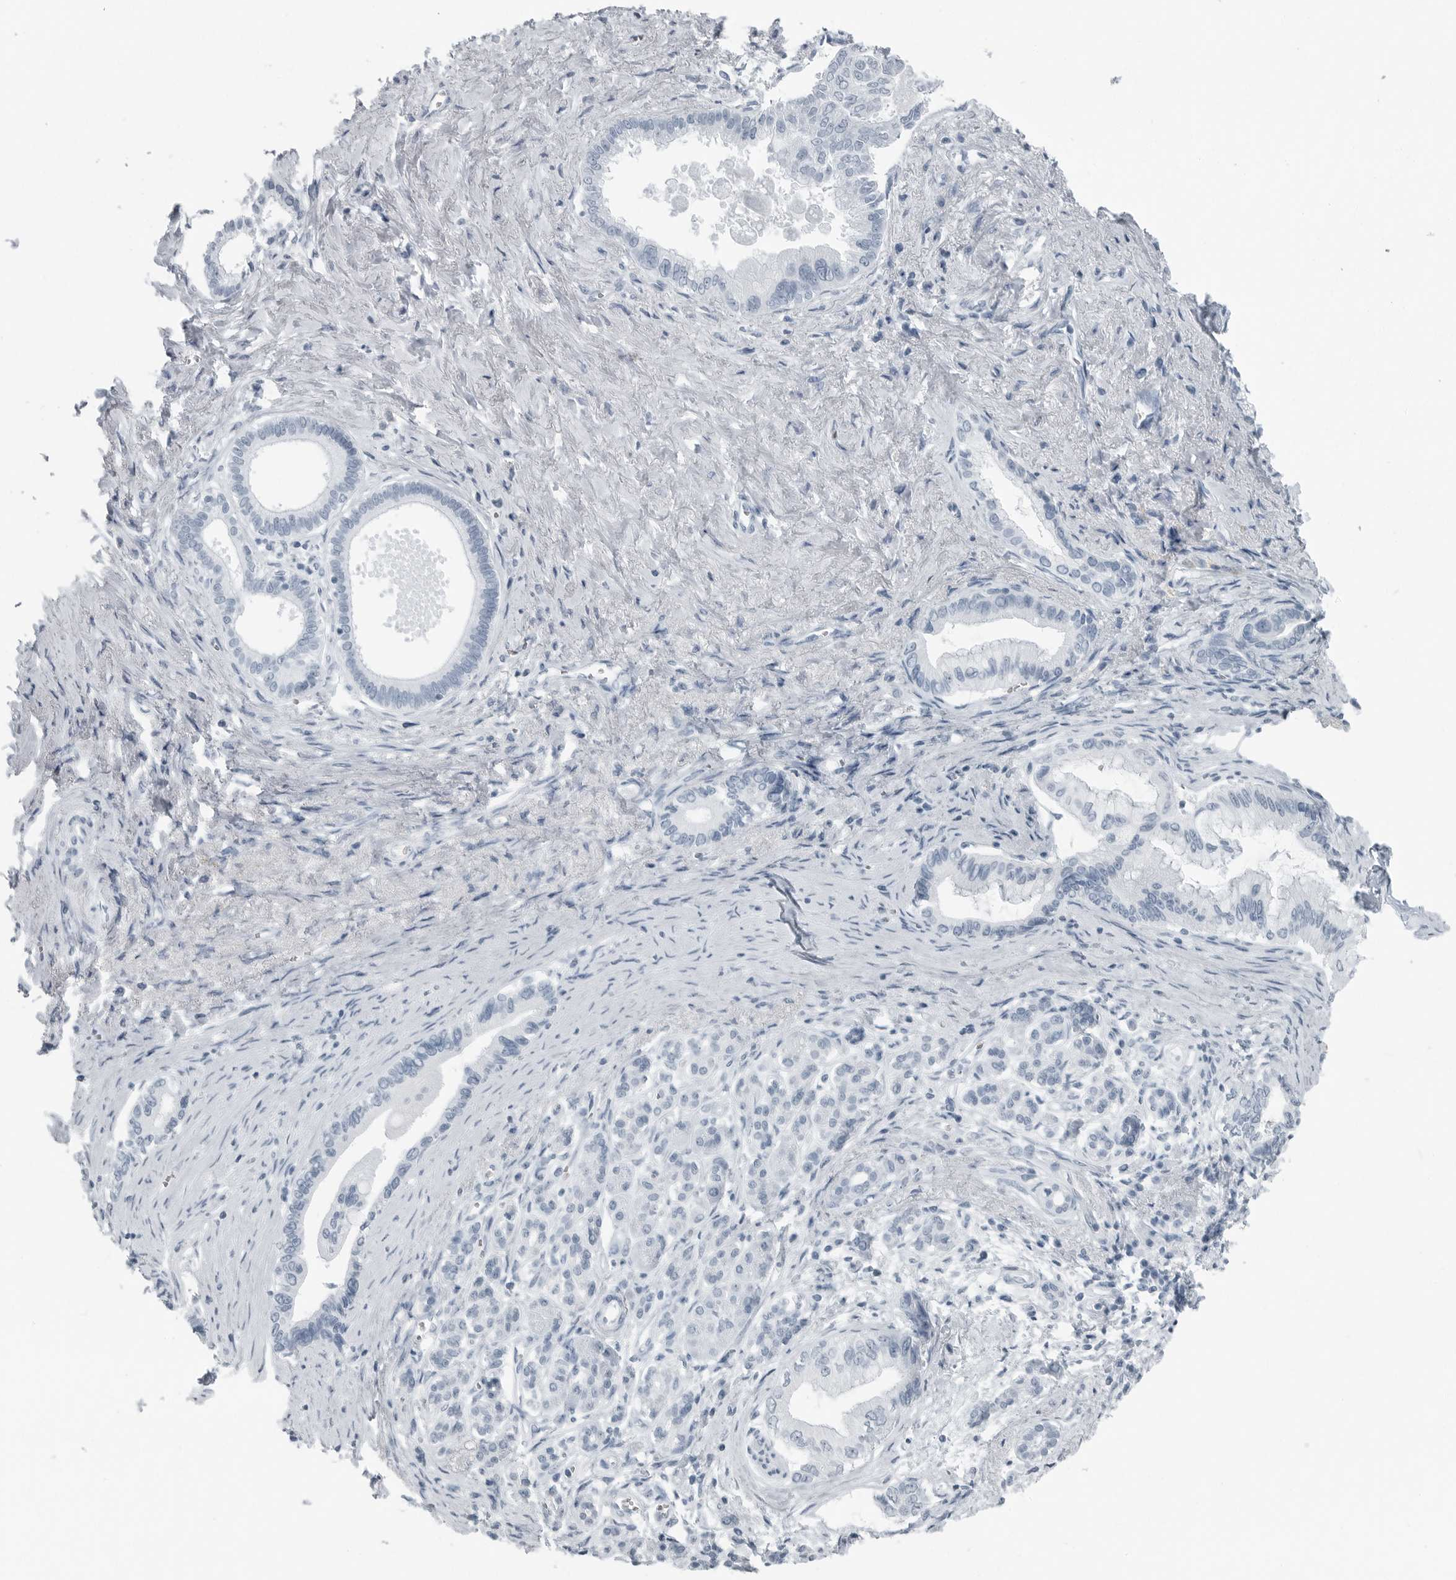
{"staining": {"intensity": "negative", "quantity": "none", "location": "none"}, "tissue": "pancreatic cancer", "cell_type": "Tumor cells", "image_type": "cancer", "snomed": [{"axis": "morphology", "description": "Adenocarcinoma, NOS"}, {"axis": "topography", "description": "Pancreas"}], "caption": "This is an IHC micrograph of human pancreatic cancer (adenocarcinoma). There is no positivity in tumor cells.", "gene": "FABP6", "patient": {"sex": "male", "age": 78}}